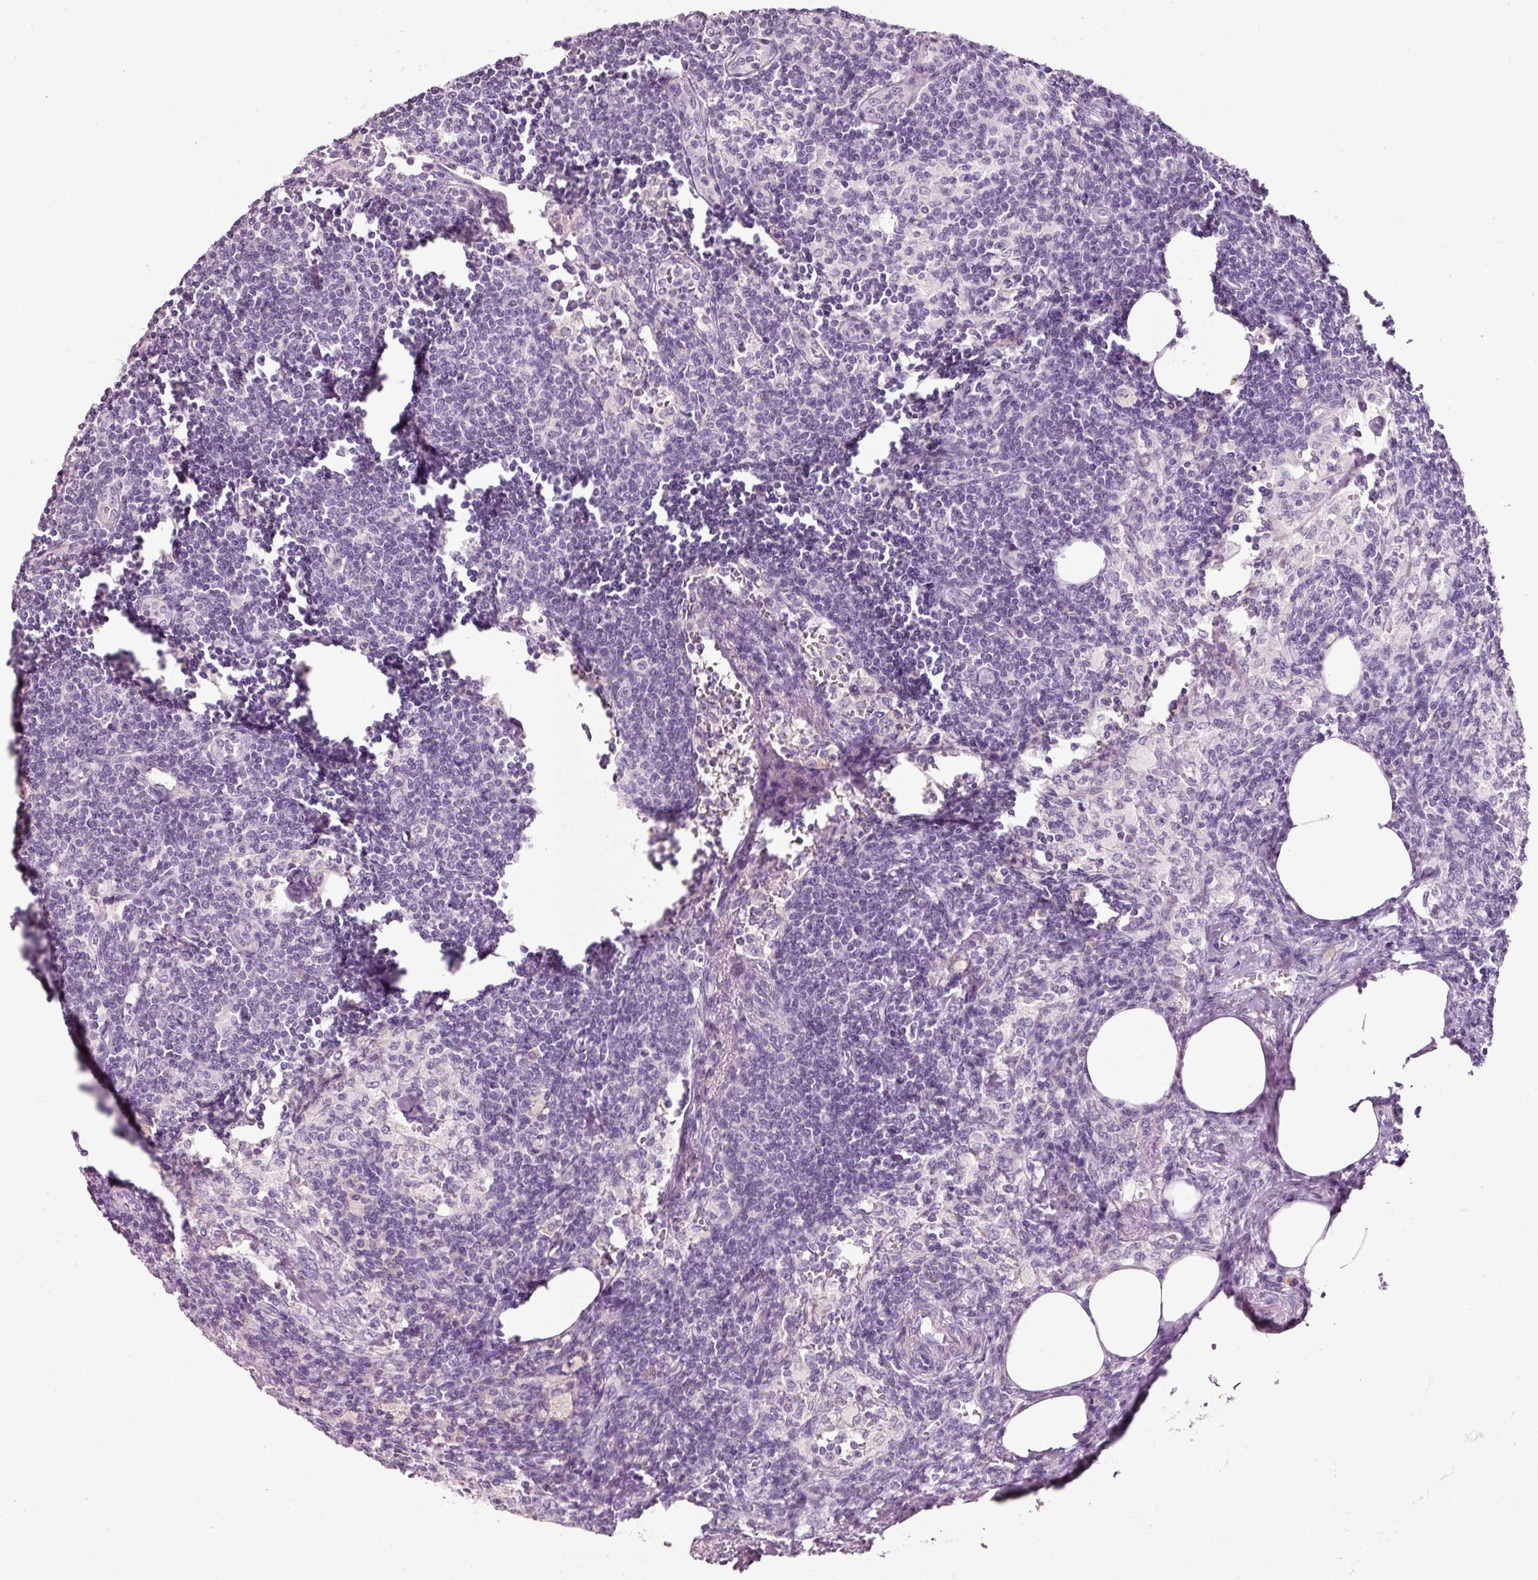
{"staining": {"intensity": "negative", "quantity": "none", "location": "none"}, "tissue": "lymph node", "cell_type": "Germinal center cells", "image_type": "normal", "snomed": [{"axis": "morphology", "description": "Normal tissue, NOS"}, {"axis": "topography", "description": "Lymph node"}], "caption": "Immunohistochemical staining of normal lymph node displays no significant expression in germinal center cells. (Brightfield microscopy of DAB (3,3'-diaminobenzidine) immunohistochemistry at high magnification).", "gene": "PDXDC1", "patient": {"sex": "female", "age": 59}}